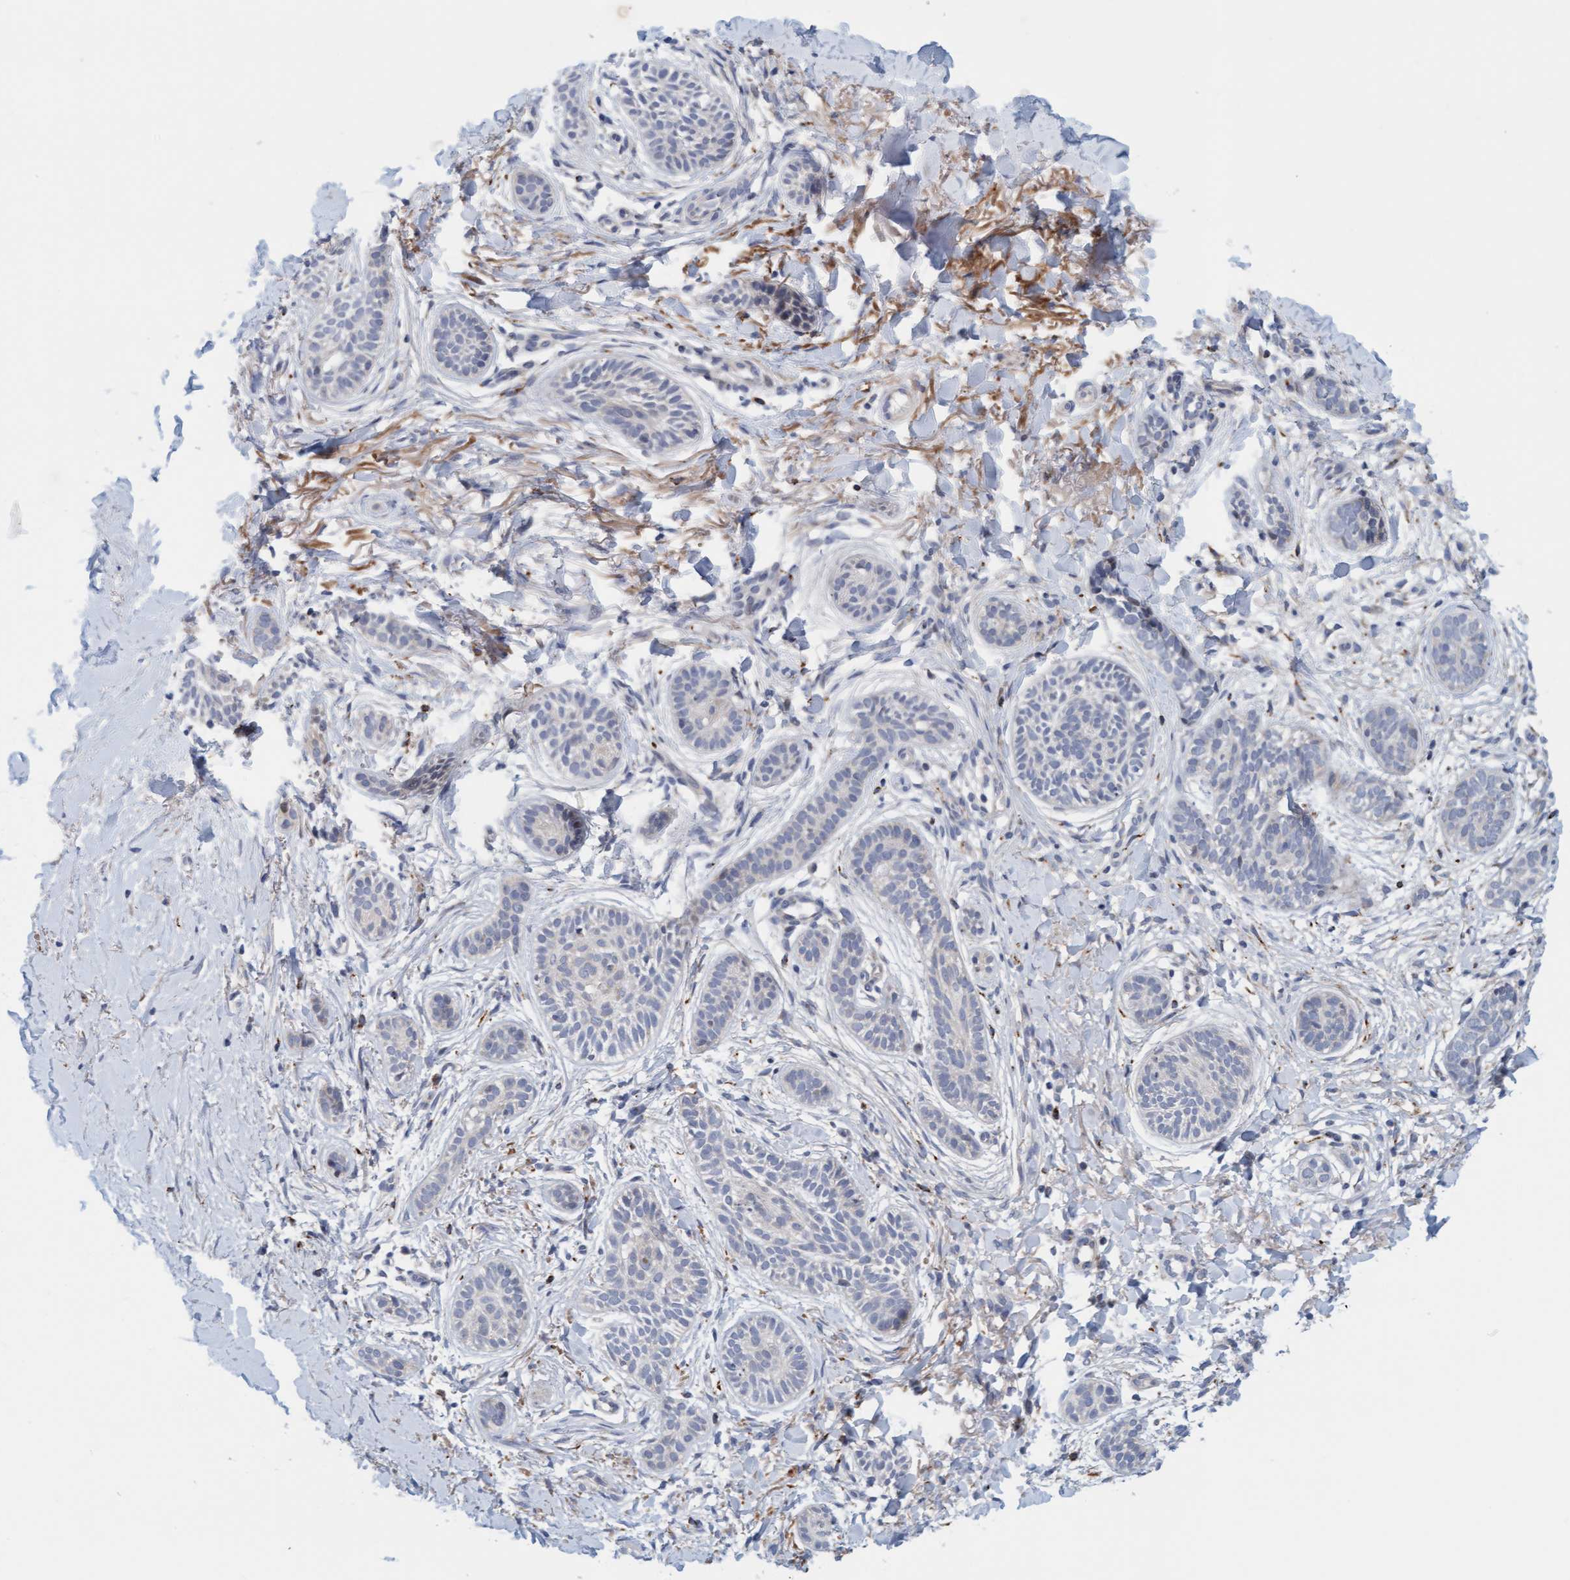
{"staining": {"intensity": "negative", "quantity": "none", "location": "none"}, "tissue": "skin cancer", "cell_type": "Tumor cells", "image_type": "cancer", "snomed": [{"axis": "morphology", "description": "Normal tissue, NOS"}, {"axis": "morphology", "description": "Basal cell carcinoma"}, {"axis": "topography", "description": "Skin"}], "caption": "High magnification brightfield microscopy of skin cancer (basal cell carcinoma) stained with DAB (brown) and counterstained with hematoxylin (blue): tumor cells show no significant positivity.", "gene": "ZC3H3", "patient": {"sex": "male", "age": 63}}